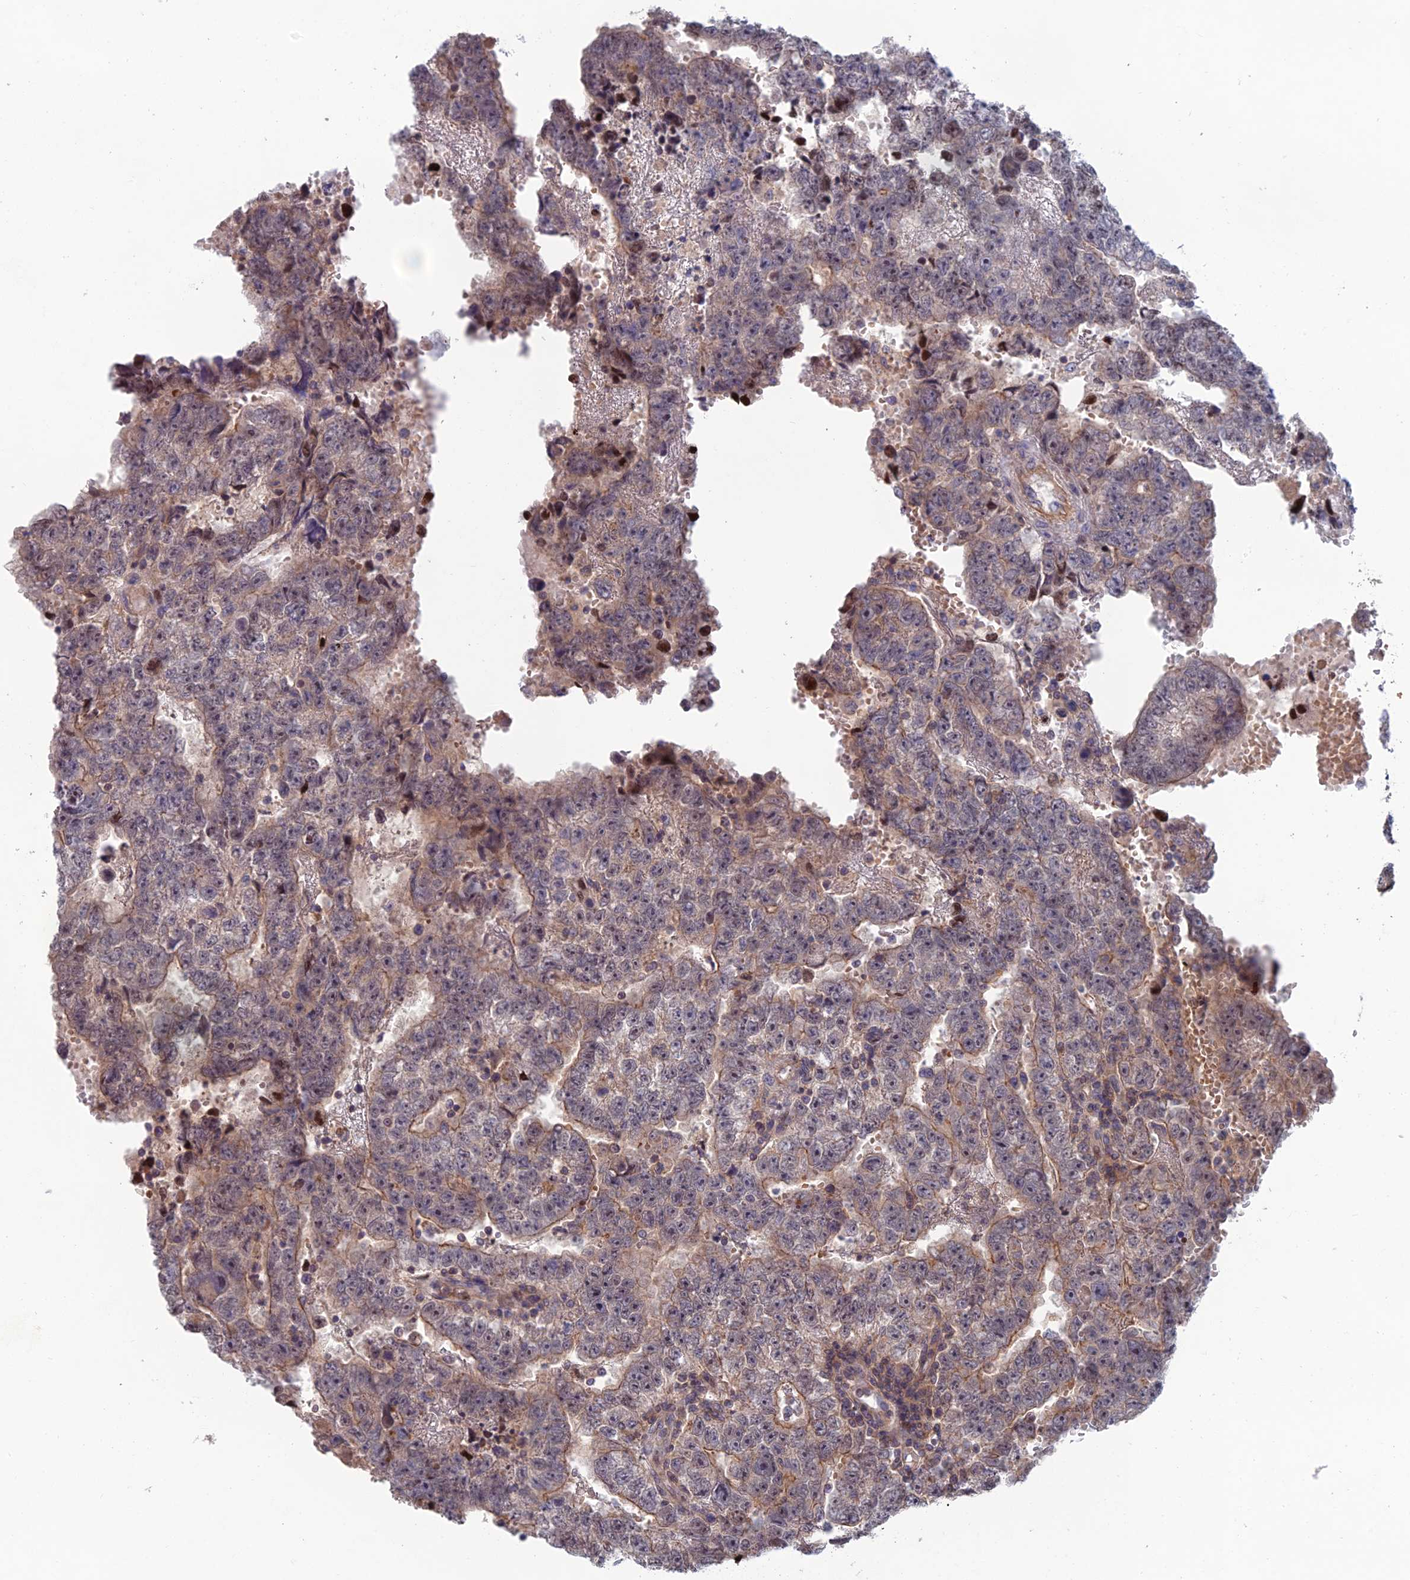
{"staining": {"intensity": "moderate", "quantity": "<25%", "location": "cytoplasmic/membranous"}, "tissue": "testis cancer", "cell_type": "Tumor cells", "image_type": "cancer", "snomed": [{"axis": "morphology", "description": "Carcinoma, Embryonal, NOS"}, {"axis": "topography", "description": "Testis"}], "caption": "There is low levels of moderate cytoplasmic/membranous positivity in tumor cells of testis embryonal carcinoma, as demonstrated by immunohistochemical staining (brown color).", "gene": "USP37", "patient": {"sex": "male", "age": 25}}